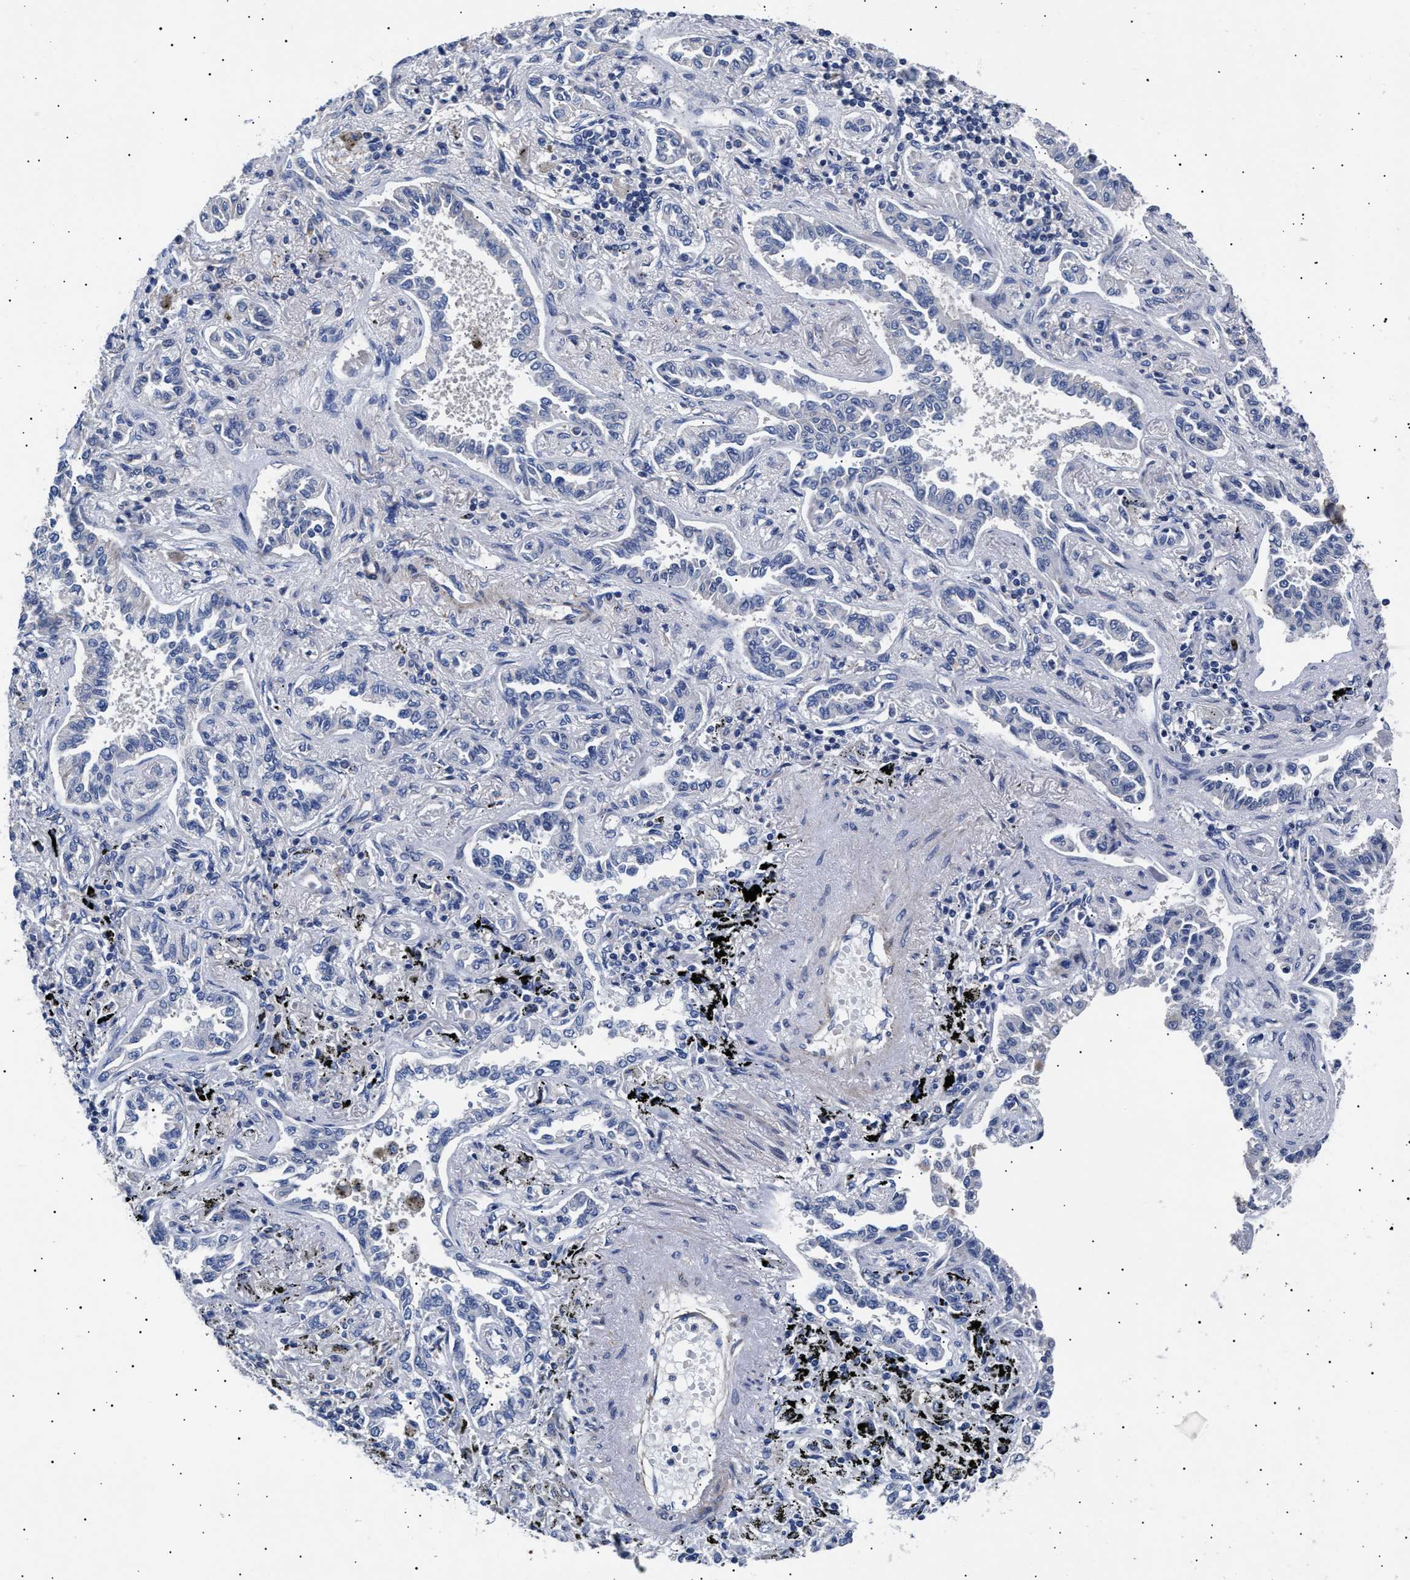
{"staining": {"intensity": "negative", "quantity": "none", "location": "none"}, "tissue": "lung cancer", "cell_type": "Tumor cells", "image_type": "cancer", "snomed": [{"axis": "morphology", "description": "Normal tissue, NOS"}, {"axis": "morphology", "description": "Adenocarcinoma, NOS"}, {"axis": "topography", "description": "Lung"}], "caption": "DAB immunohistochemical staining of human lung cancer (adenocarcinoma) reveals no significant staining in tumor cells.", "gene": "HEMGN", "patient": {"sex": "male", "age": 59}}